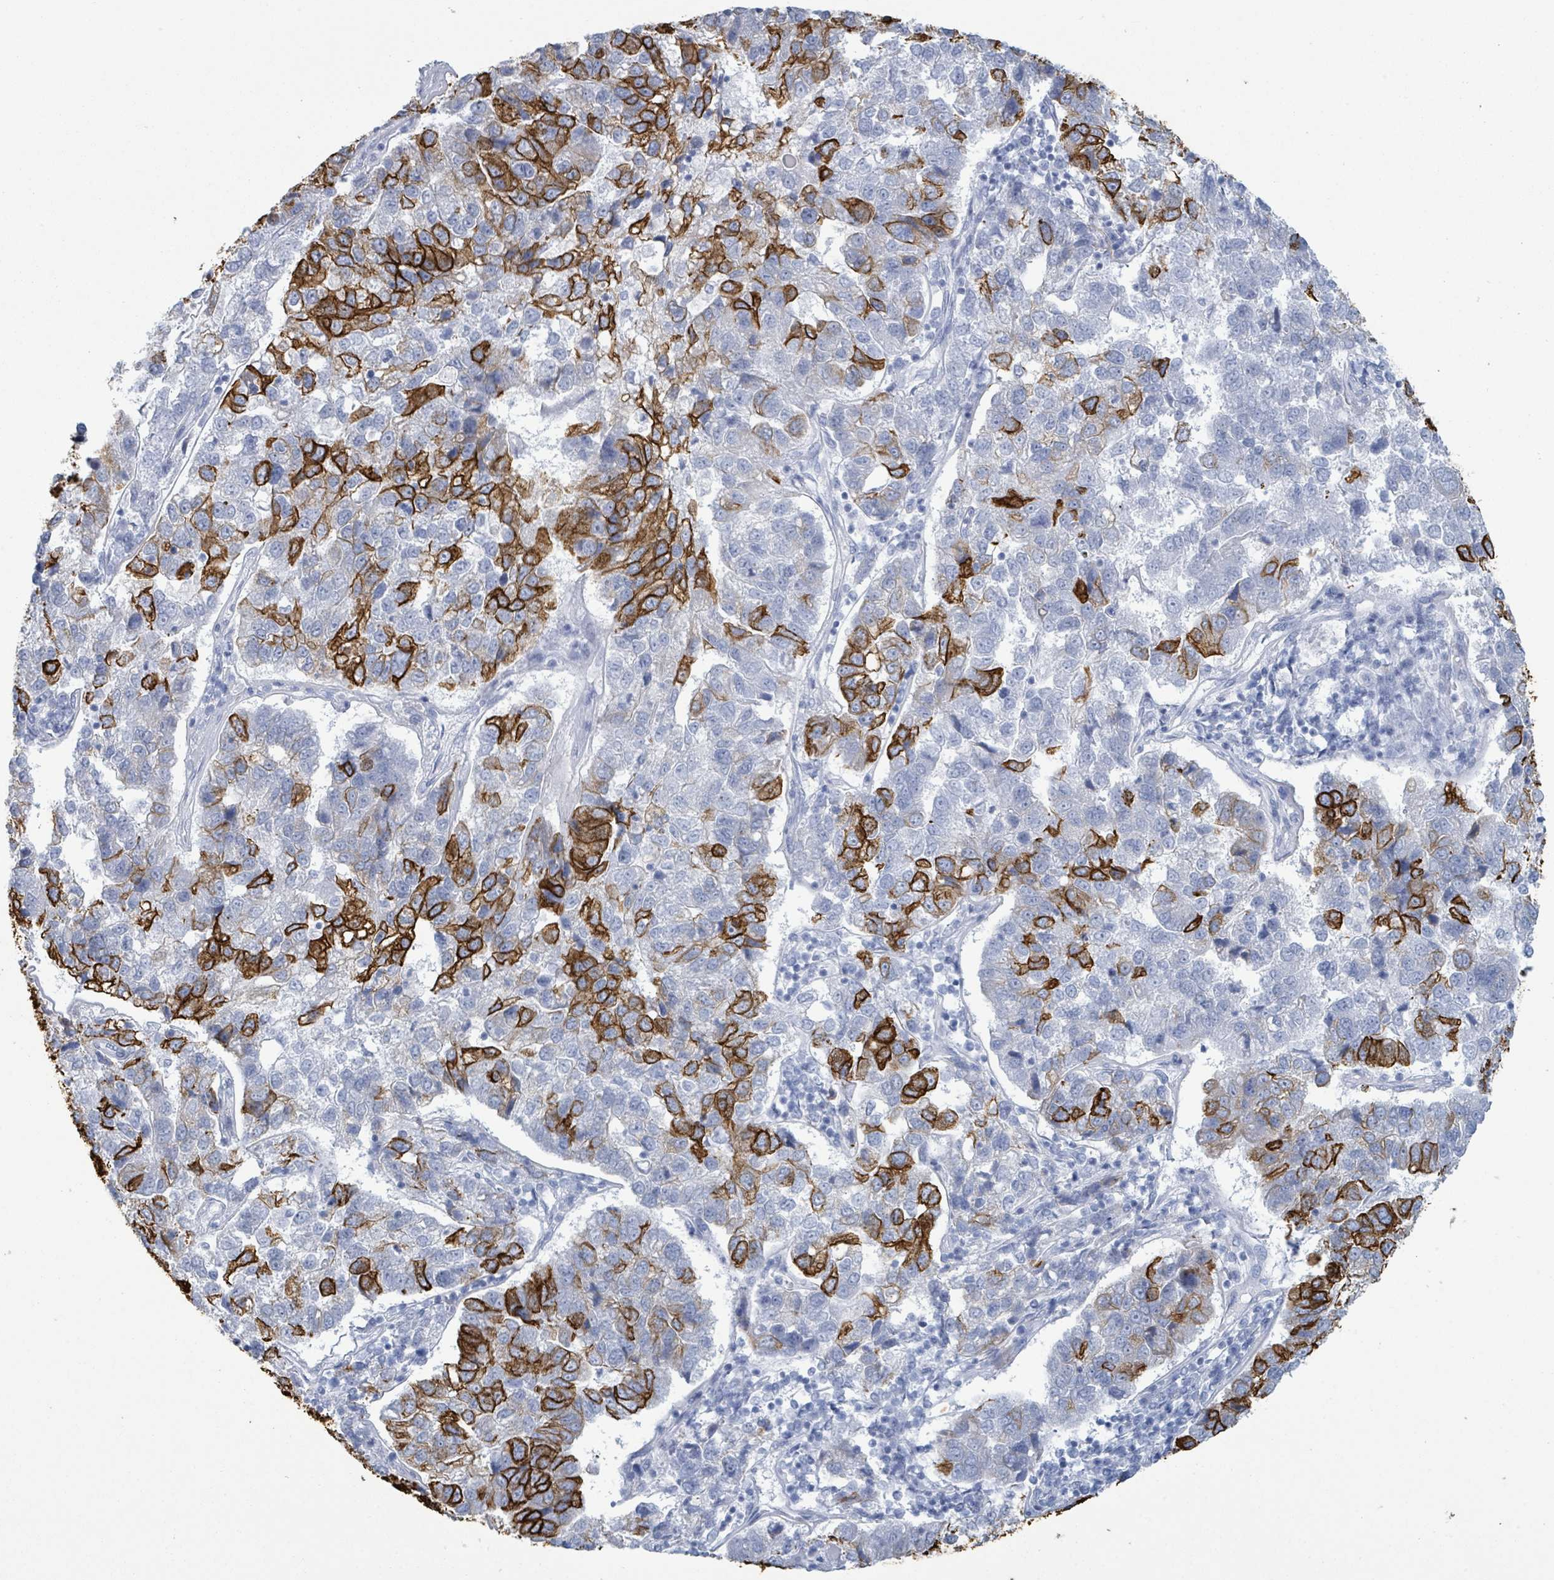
{"staining": {"intensity": "strong", "quantity": "25%-75%", "location": "cytoplasmic/membranous"}, "tissue": "pancreatic cancer", "cell_type": "Tumor cells", "image_type": "cancer", "snomed": [{"axis": "morphology", "description": "Adenocarcinoma, NOS"}, {"axis": "topography", "description": "Pancreas"}], "caption": "Brown immunohistochemical staining in pancreatic cancer (adenocarcinoma) shows strong cytoplasmic/membranous expression in approximately 25%-75% of tumor cells. Using DAB (3,3'-diaminobenzidine) (brown) and hematoxylin (blue) stains, captured at high magnification using brightfield microscopy.", "gene": "KRT8", "patient": {"sex": "female", "age": 61}}